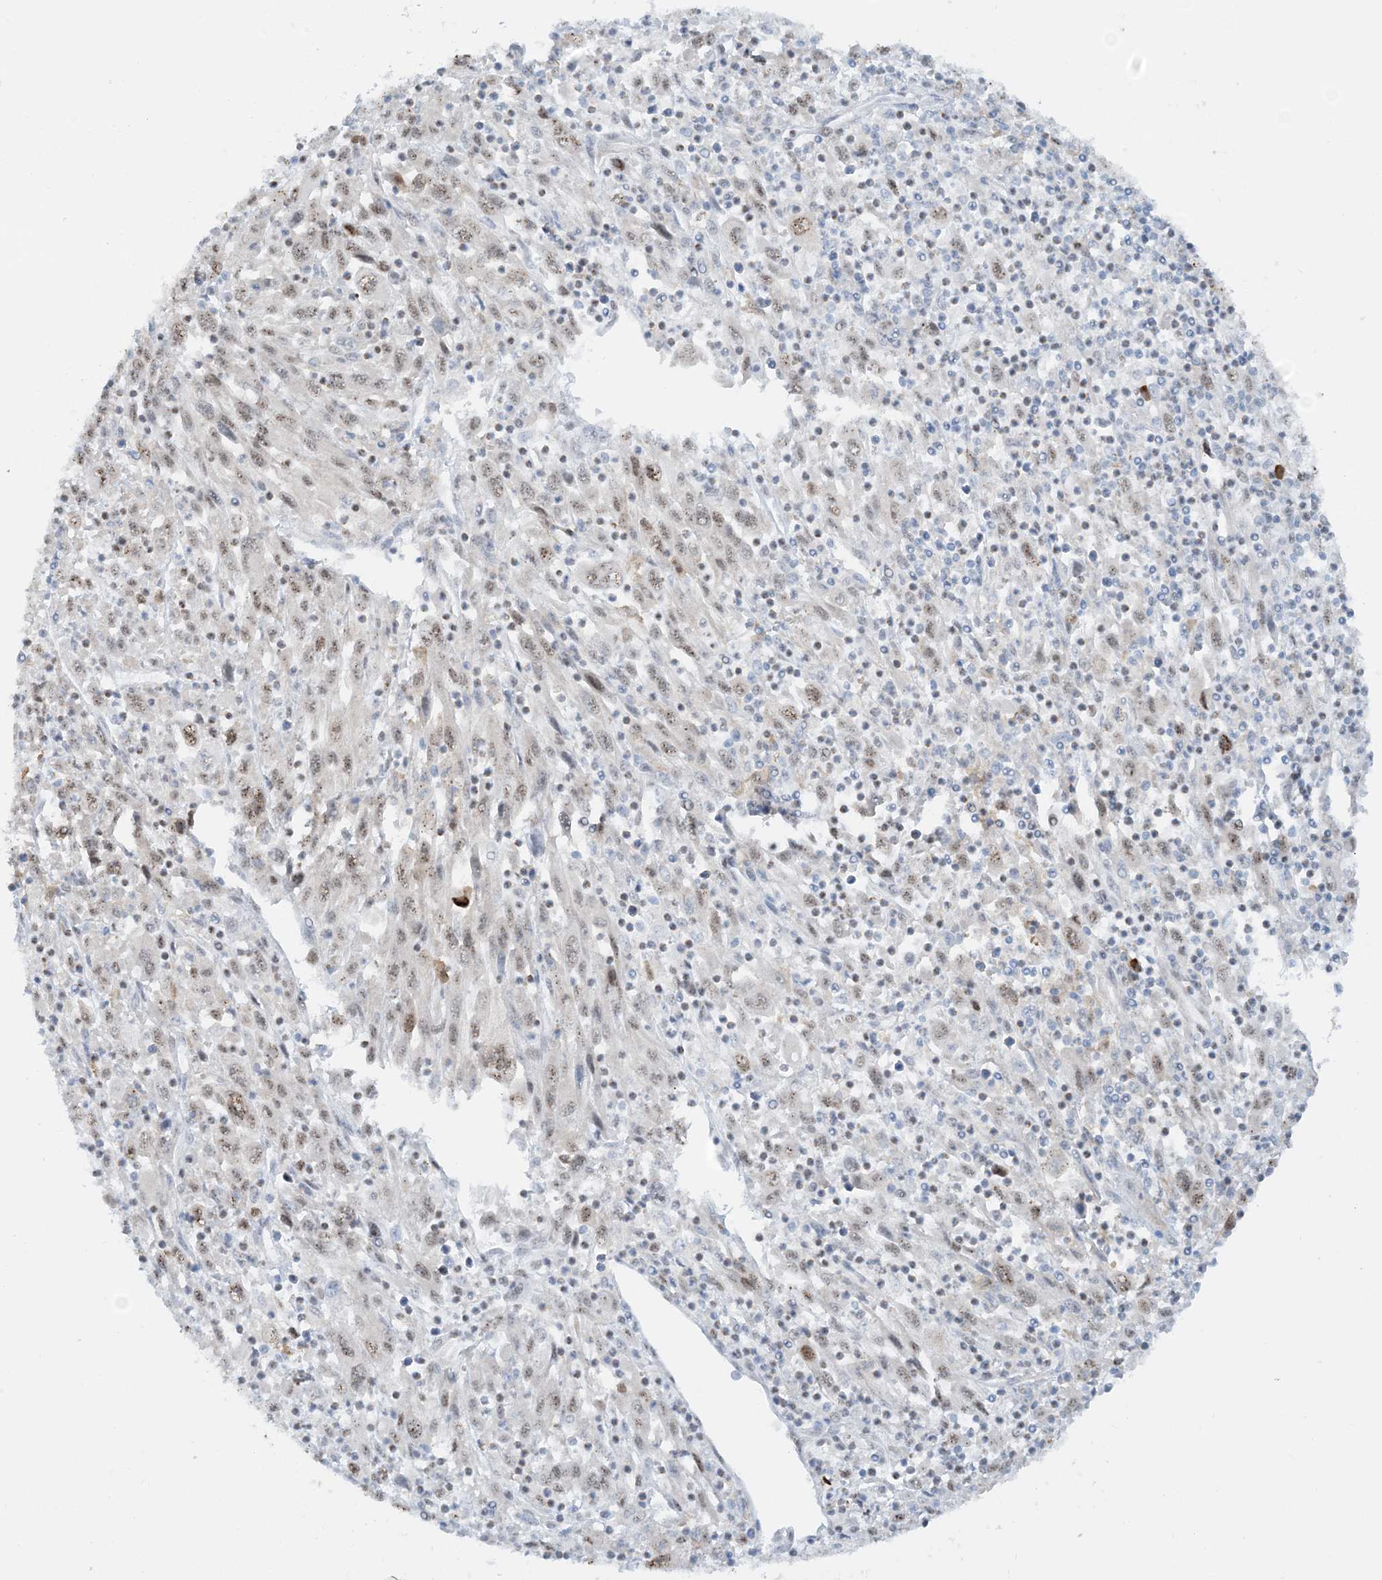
{"staining": {"intensity": "moderate", "quantity": ">75%", "location": "nuclear"}, "tissue": "melanoma", "cell_type": "Tumor cells", "image_type": "cancer", "snomed": [{"axis": "morphology", "description": "Malignant melanoma, Metastatic site"}, {"axis": "topography", "description": "Skin"}], "caption": "Immunohistochemical staining of malignant melanoma (metastatic site) reveals medium levels of moderate nuclear protein expression in approximately >75% of tumor cells.", "gene": "HEMK1", "patient": {"sex": "female", "age": 56}}